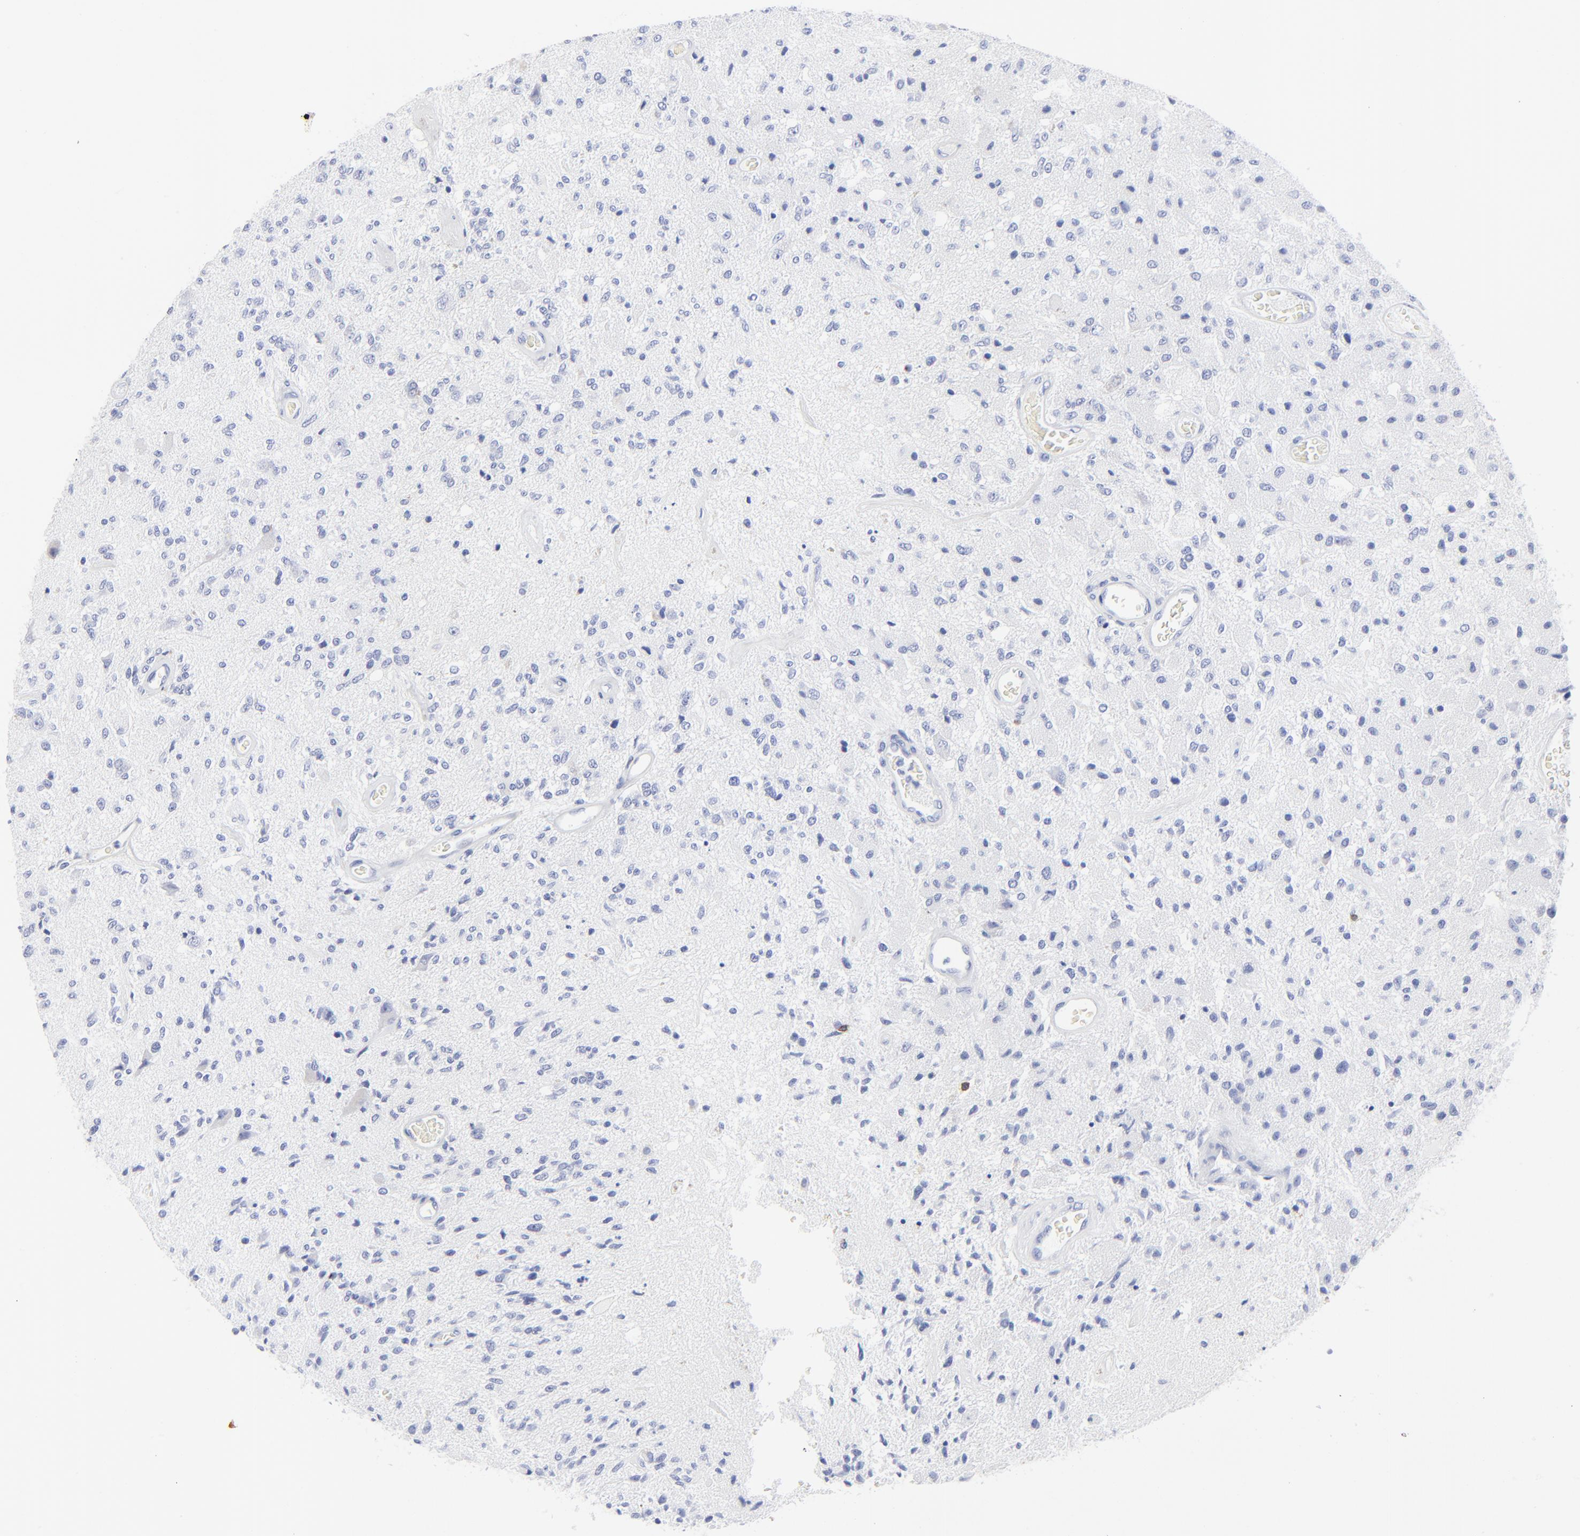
{"staining": {"intensity": "negative", "quantity": "none", "location": "none"}, "tissue": "glioma", "cell_type": "Tumor cells", "image_type": "cancer", "snomed": [{"axis": "morphology", "description": "Normal tissue, NOS"}, {"axis": "morphology", "description": "Glioma, malignant, High grade"}, {"axis": "topography", "description": "Cerebral cortex"}], "caption": "Immunohistochemistry histopathology image of neoplastic tissue: malignant glioma (high-grade) stained with DAB exhibits no significant protein expression in tumor cells.", "gene": "LCK", "patient": {"sex": "male", "age": 77}}